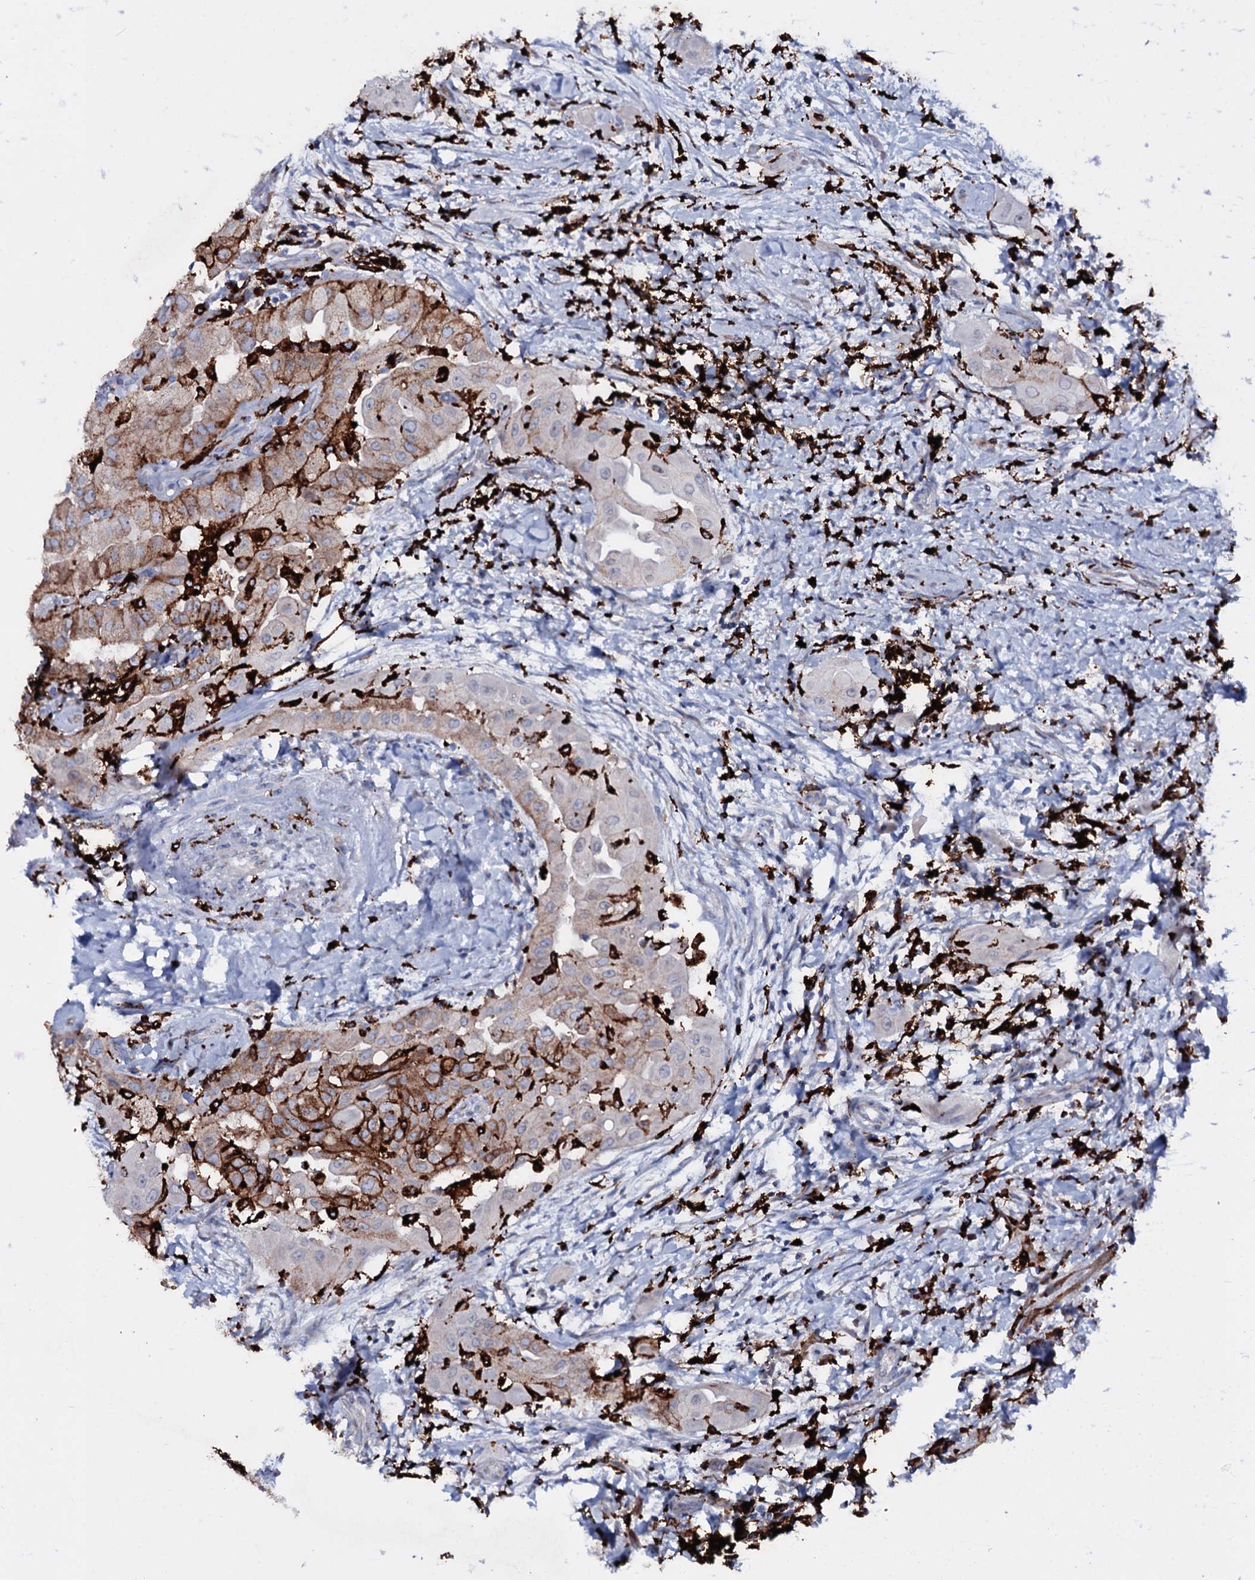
{"staining": {"intensity": "moderate", "quantity": "25%-75%", "location": "cytoplasmic/membranous"}, "tissue": "thyroid cancer", "cell_type": "Tumor cells", "image_type": "cancer", "snomed": [{"axis": "morphology", "description": "Papillary adenocarcinoma, NOS"}, {"axis": "topography", "description": "Thyroid gland"}], "caption": "Brown immunohistochemical staining in human thyroid cancer (papillary adenocarcinoma) exhibits moderate cytoplasmic/membranous positivity in approximately 25%-75% of tumor cells.", "gene": "OSBPL2", "patient": {"sex": "female", "age": 59}}